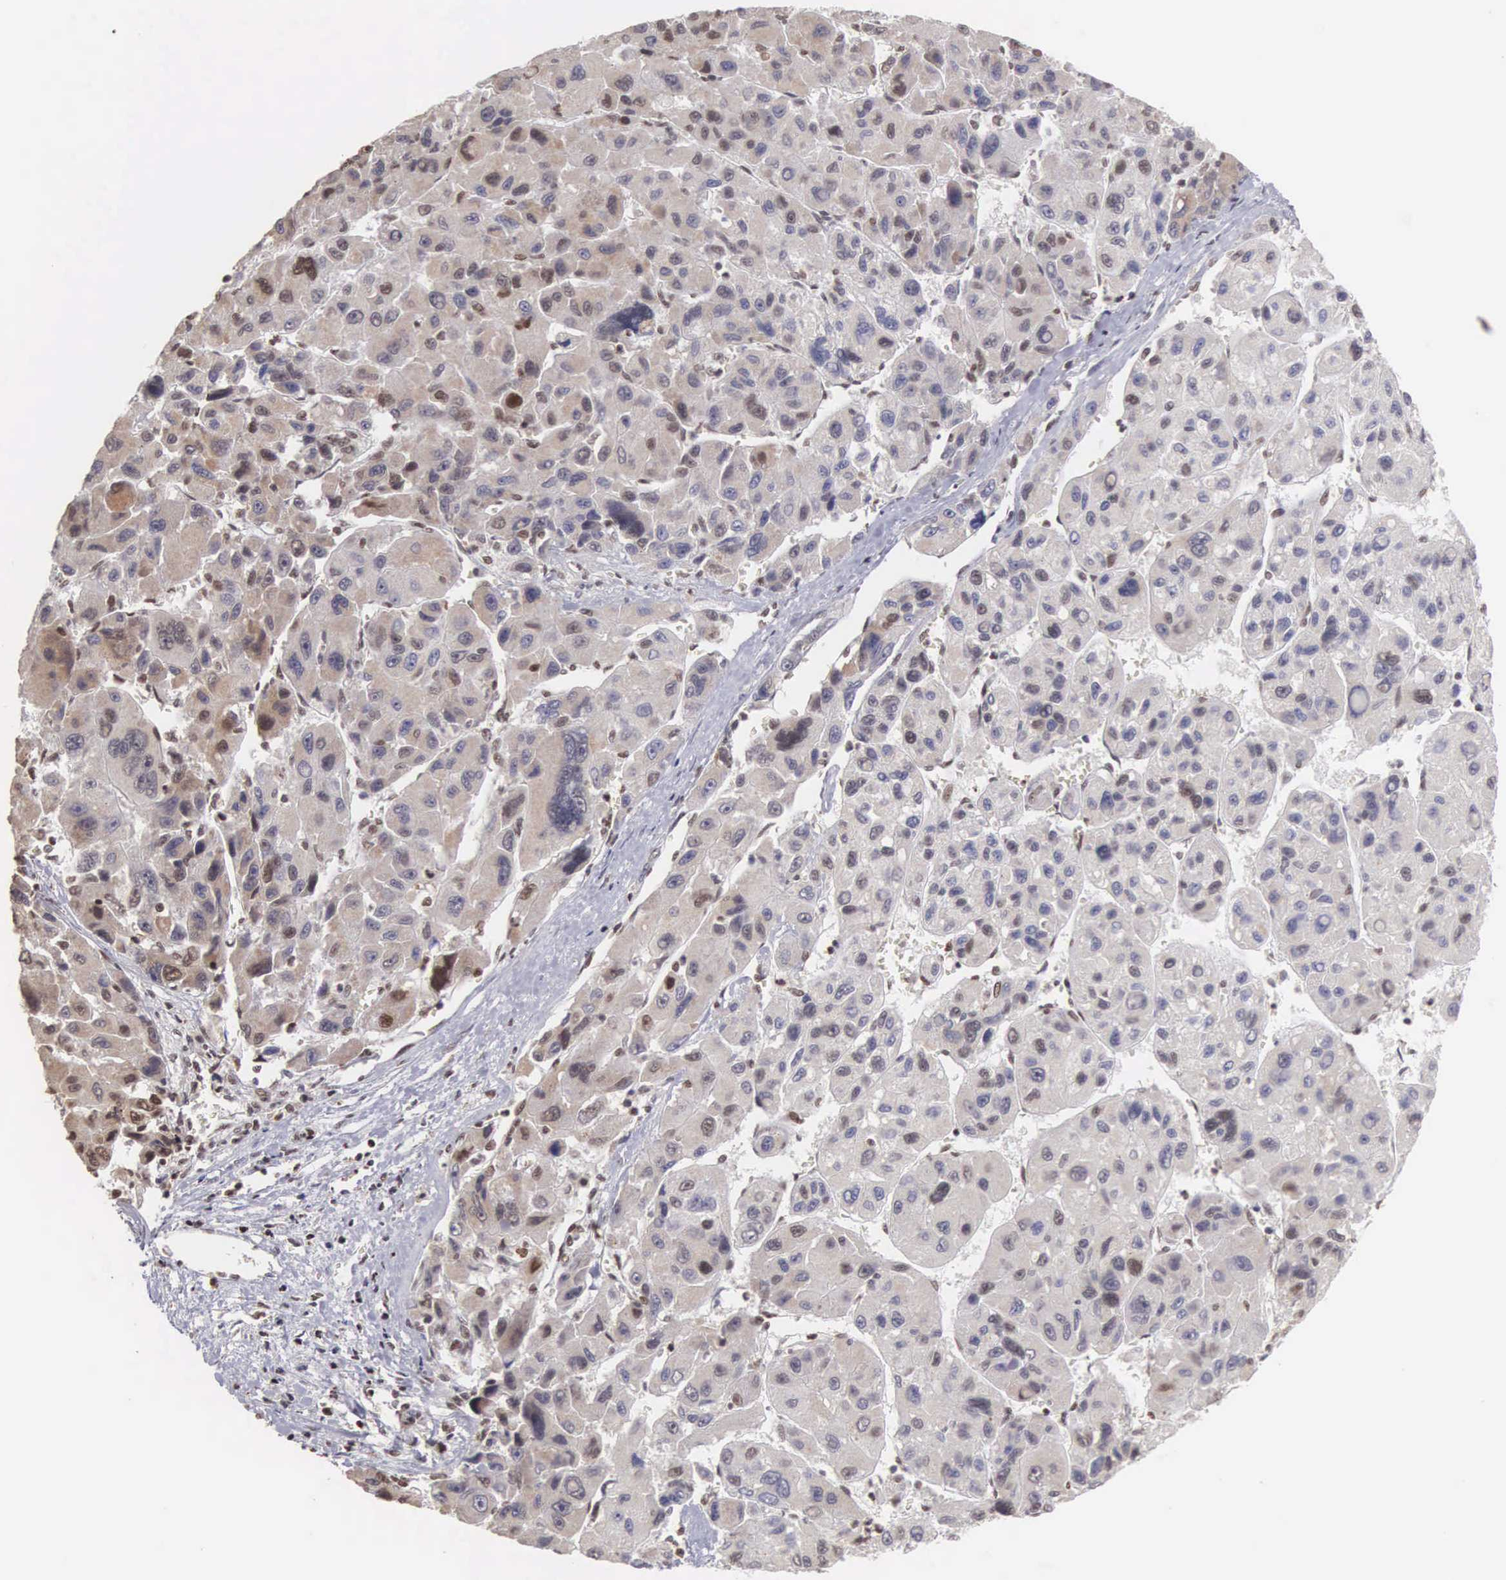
{"staining": {"intensity": "weak", "quantity": "<25%", "location": "nuclear"}, "tissue": "liver cancer", "cell_type": "Tumor cells", "image_type": "cancer", "snomed": [{"axis": "morphology", "description": "Carcinoma, Hepatocellular, NOS"}, {"axis": "topography", "description": "Liver"}], "caption": "Liver cancer was stained to show a protein in brown. There is no significant positivity in tumor cells. The staining was performed using DAB (3,3'-diaminobenzidine) to visualize the protein expression in brown, while the nuclei were stained in blue with hematoxylin (Magnification: 20x).", "gene": "HTATSF1", "patient": {"sex": "male", "age": 64}}